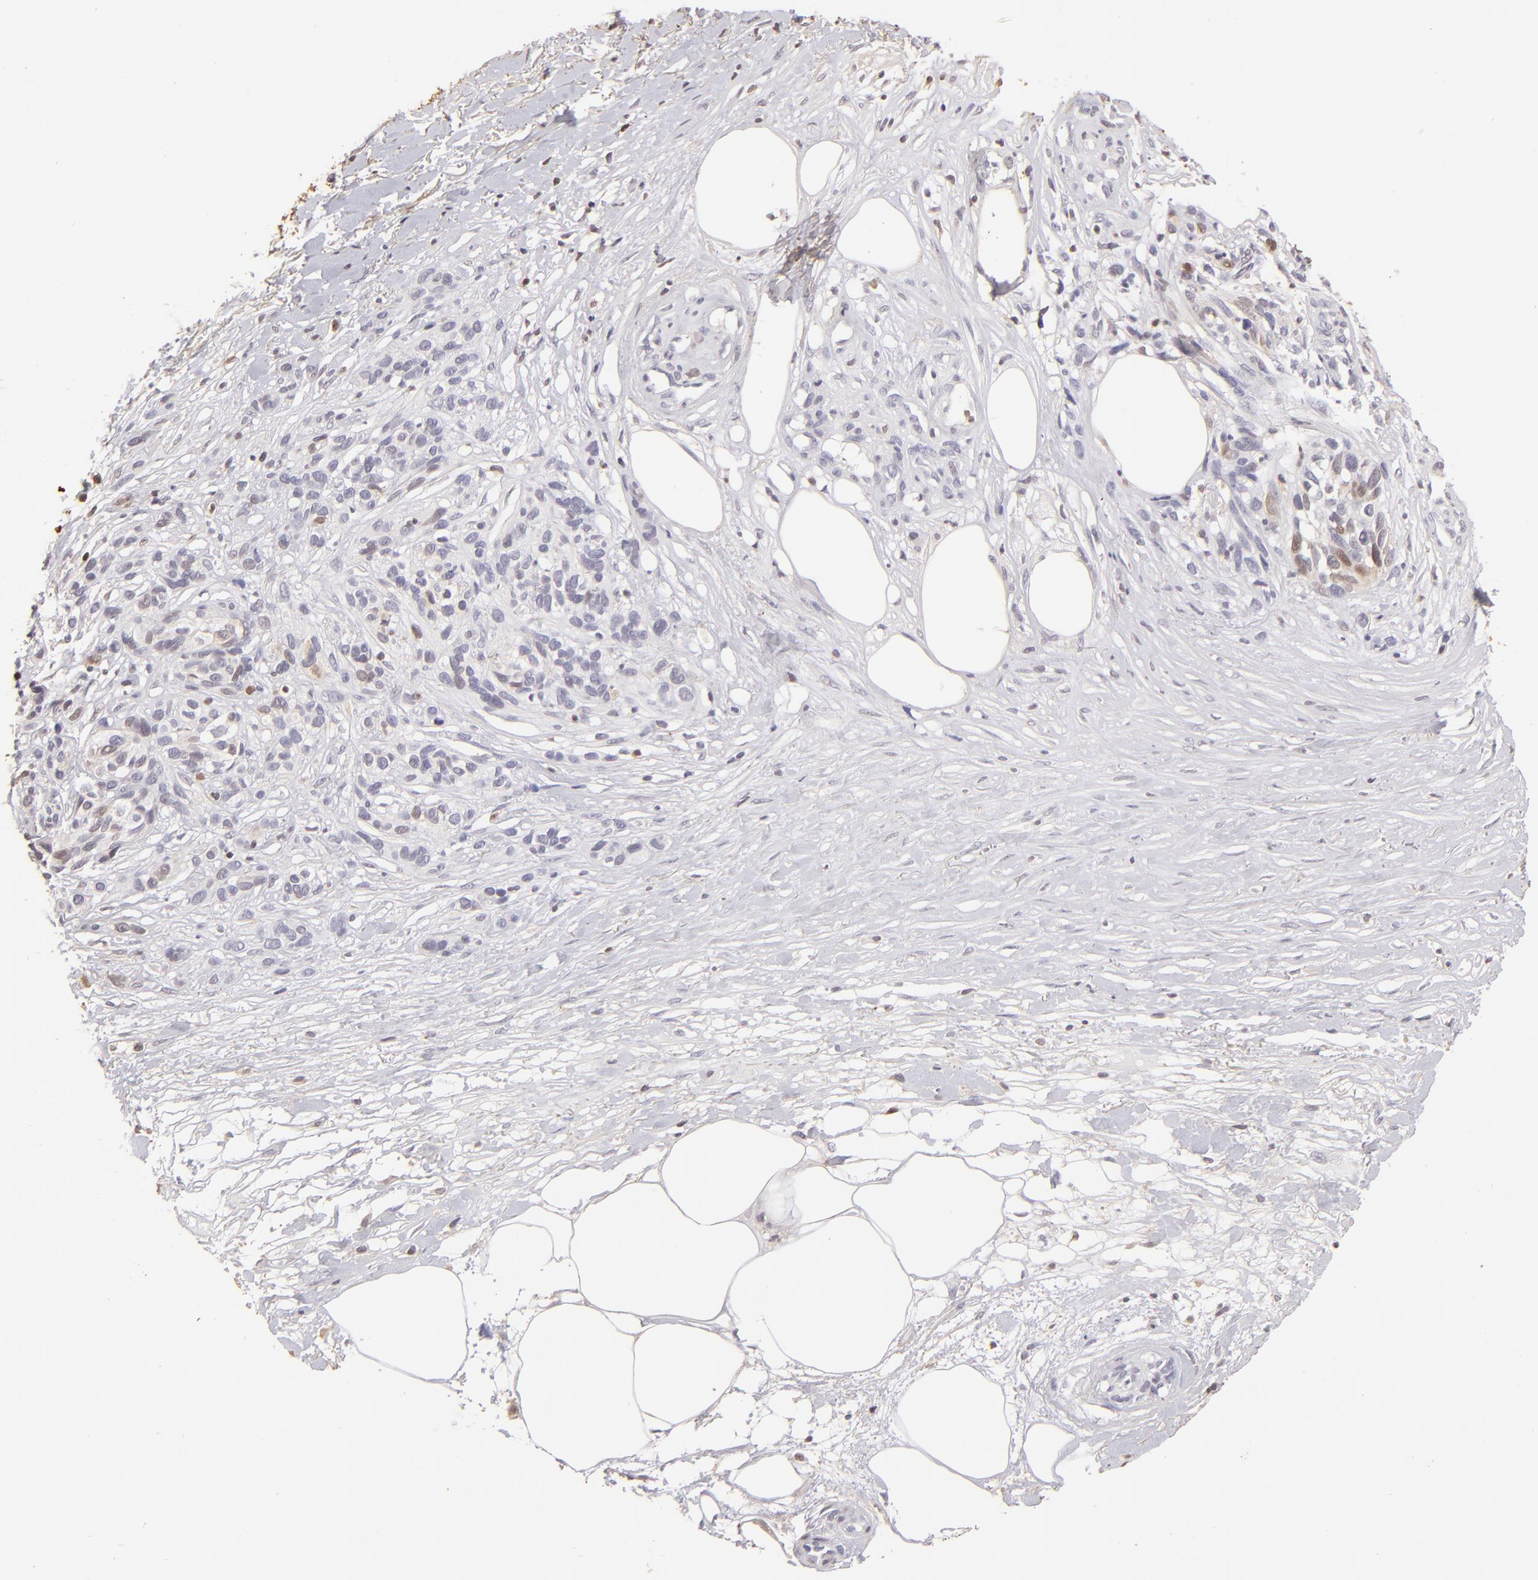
{"staining": {"intensity": "negative", "quantity": "none", "location": "none"}, "tissue": "melanoma", "cell_type": "Tumor cells", "image_type": "cancer", "snomed": [{"axis": "morphology", "description": "Malignant melanoma, NOS"}, {"axis": "topography", "description": "Skin"}], "caption": "This is a histopathology image of immunohistochemistry staining of malignant melanoma, which shows no expression in tumor cells.", "gene": "S100A2", "patient": {"sex": "female", "age": 85}}